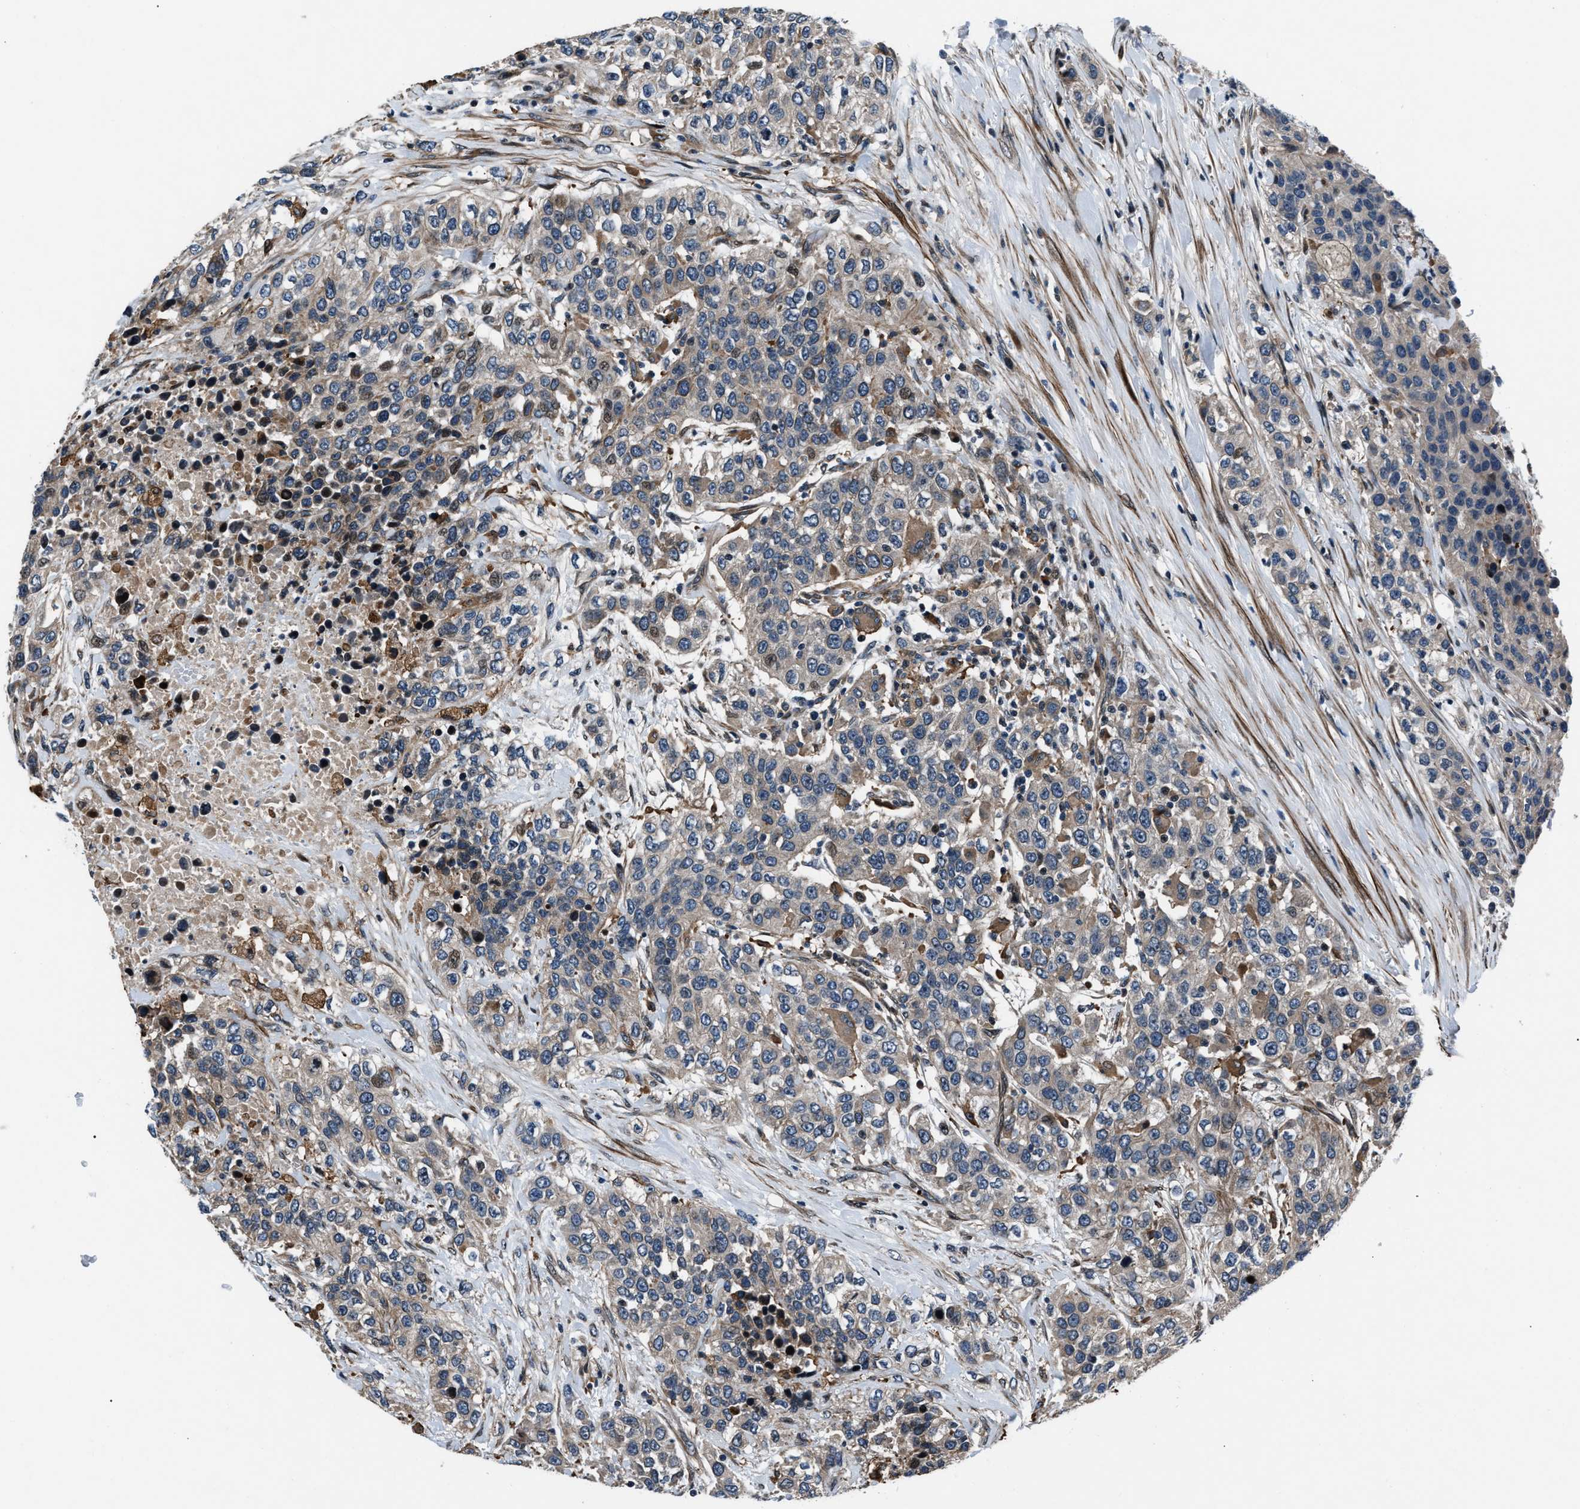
{"staining": {"intensity": "weak", "quantity": "<25%", "location": "cytoplasmic/membranous"}, "tissue": "urothelial cancer", "cell_type": "Tumor cells", "image_type": "cancer", "snomed": [{"axis": "morphology", "description": "Urothelial carcinoma, High grade"}, {"axis": "topography", "description": "Urinary bladder"}], "caption": "Tumor cells are negative for protein expression in human urothelial cancer.", "gene": "DYNC2I1", "patient": {"sex": "female", "age": 80}}